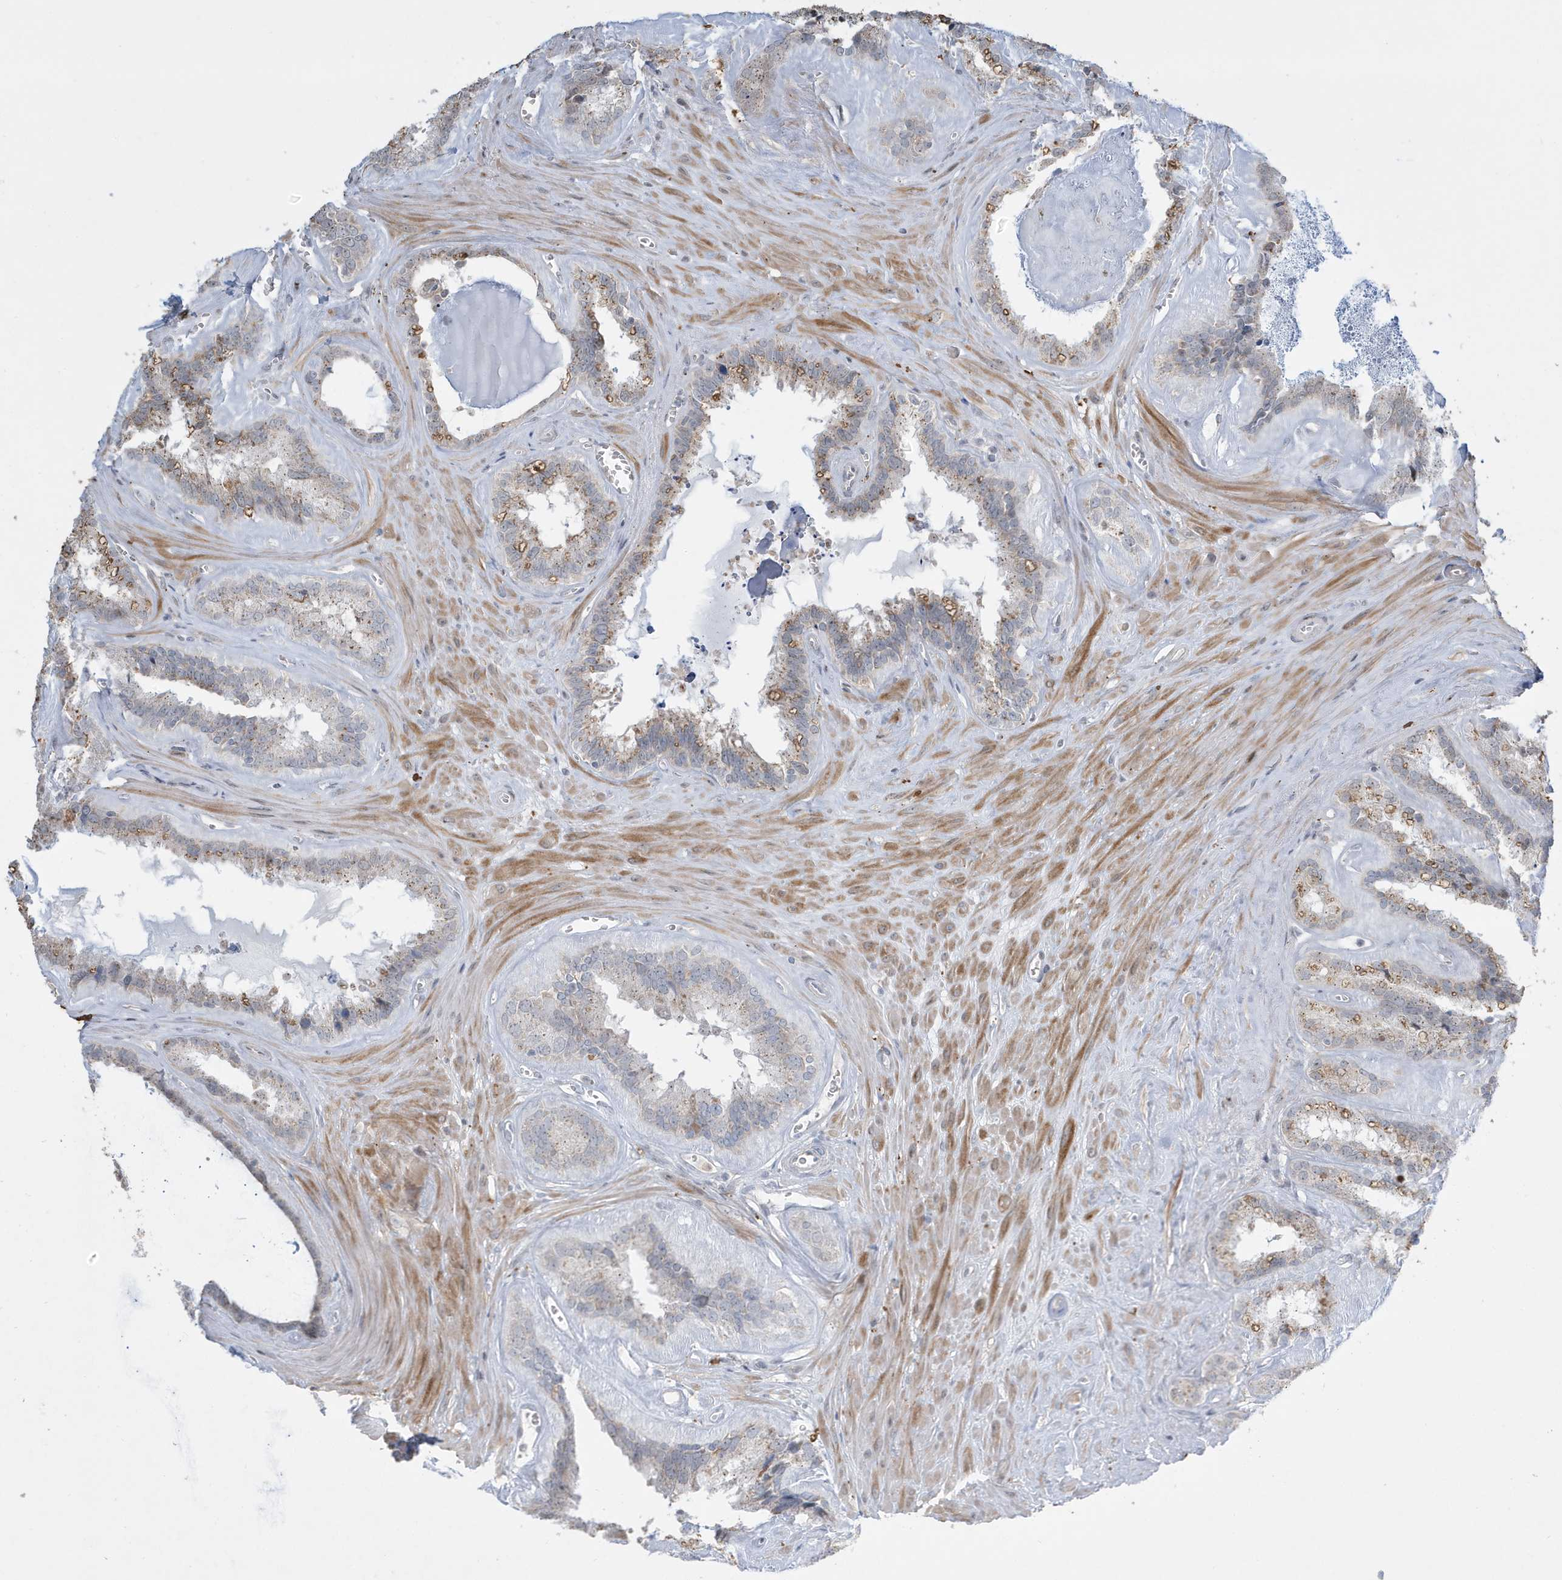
{"staining": {"intensity": "moderate", "quantity": "<25%", "location": "cytoplasmic/membranous"}, "tissue": "seminal vesicle", "cell_type": "Glandular cells", "image_type": "normal", "snomed": [{"axis": "morphology", "description": "Normal tissue, NOS"}, {"axis": "topography", "description": "Prostate"}, {"axis": "topography", "description": "Seminal veicle"}], "caption": "Immunohistochemistry (IHC) (DAB (3,3'-diaminobenzidine)) staining of unremarkable human seminal vesicle displays moderate cytoplasmic/membranous protein expression in approximately <25% of glandular cells.", "gene": "FNDC1", "patient": {"sex": "male", "age": 59}}